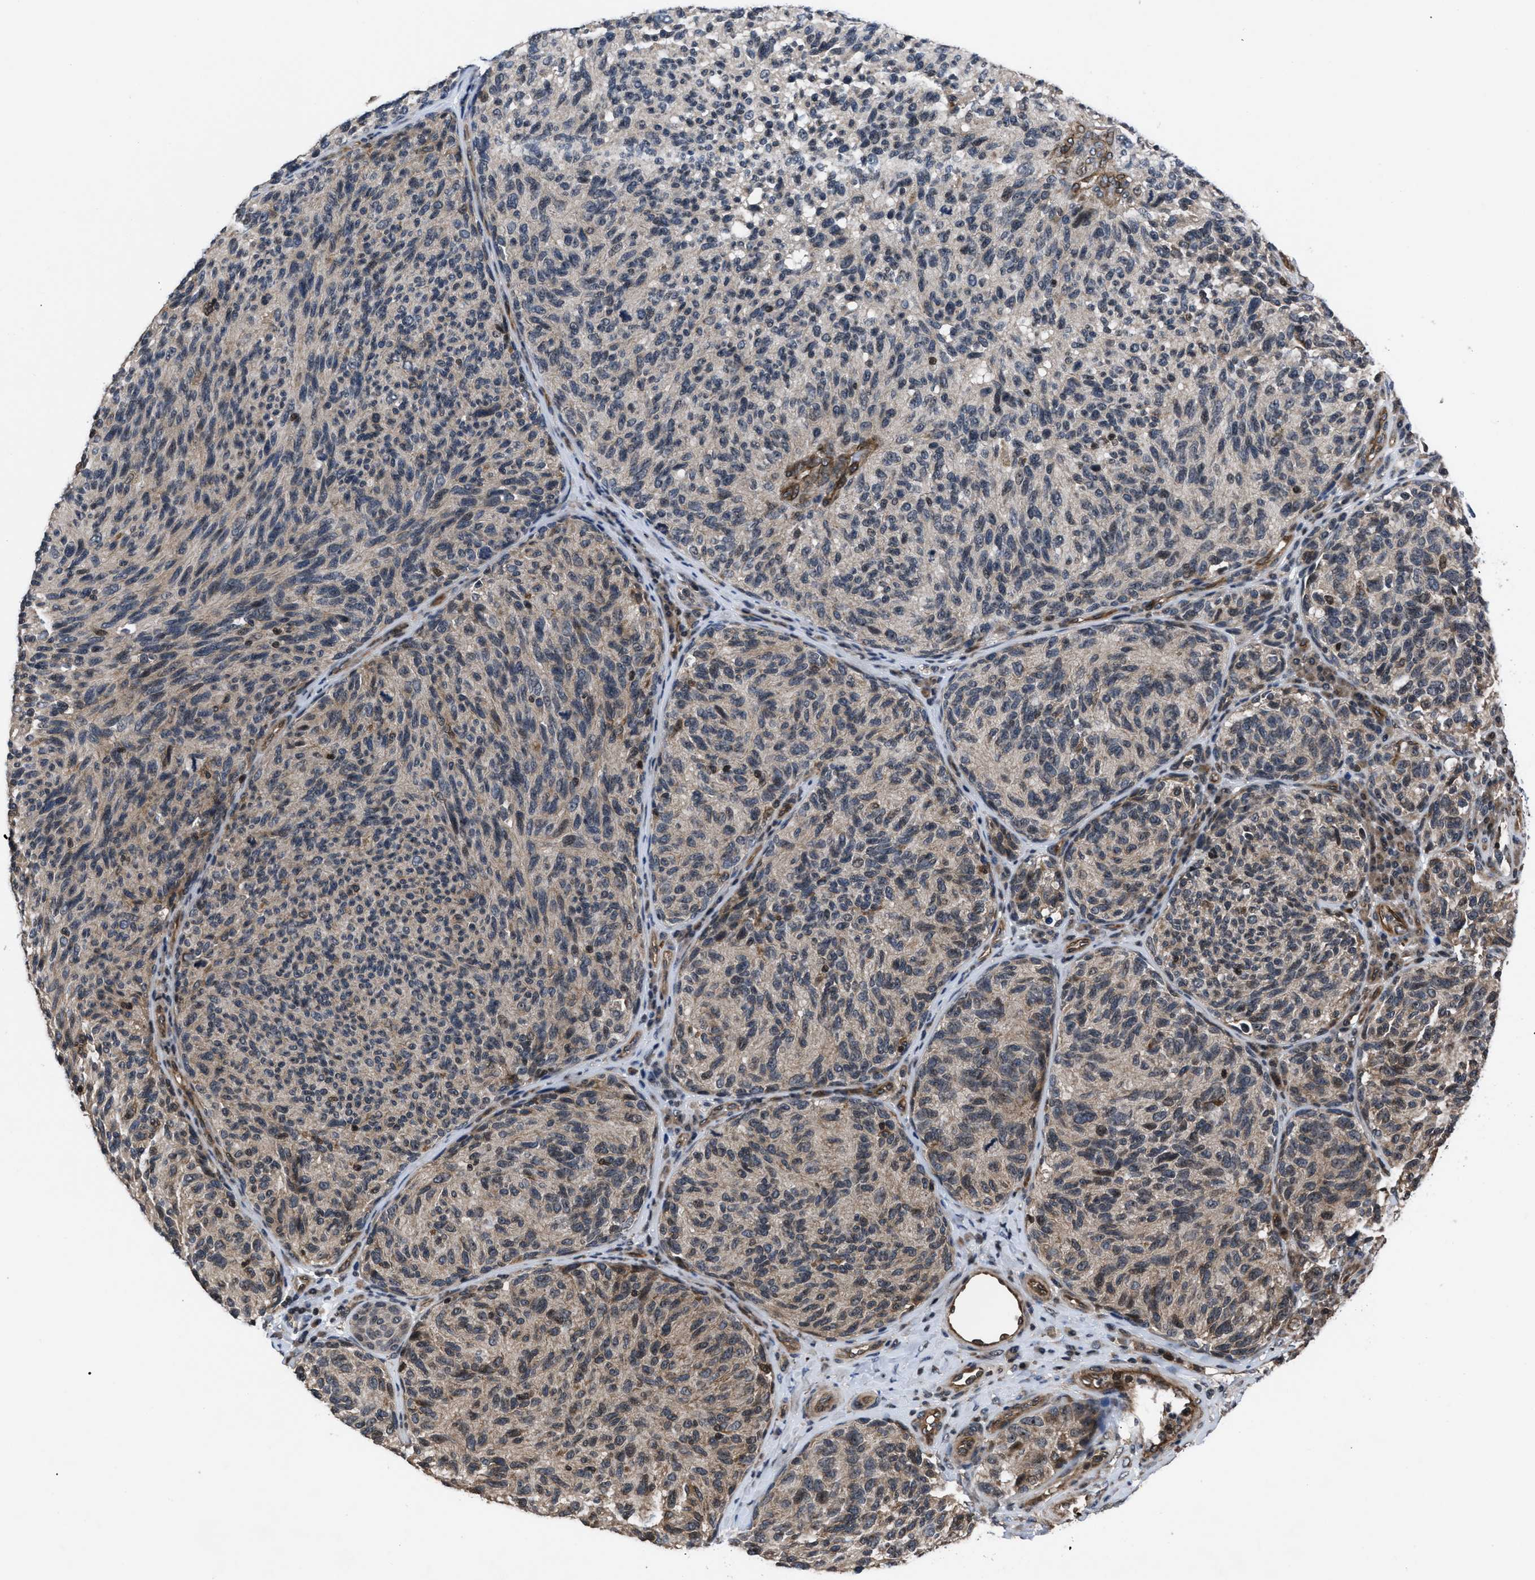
{"staining": {"intensity": "weak", "quantity": ">75%", "location": "cytoplasmic/membranous,nuclear"}, "tissue": "melanoma", "cell_type": "Tumor cells", "image_type": "cancer", "snomed": [{"axis": "morphology", "description": "Malignant melanoma, NOS"}, {"axis": "topography", "description": "Skin"}], "caption": "The histopathology image reveals immunohistochemical staining of malignant melanoma. There is weak cytoplasmic/membranous and nuclear staining is appreciated in approximately >75% of tumor cells.", "gene": "DNAJC14", "patient": {"sex": "female", "age": 73}}